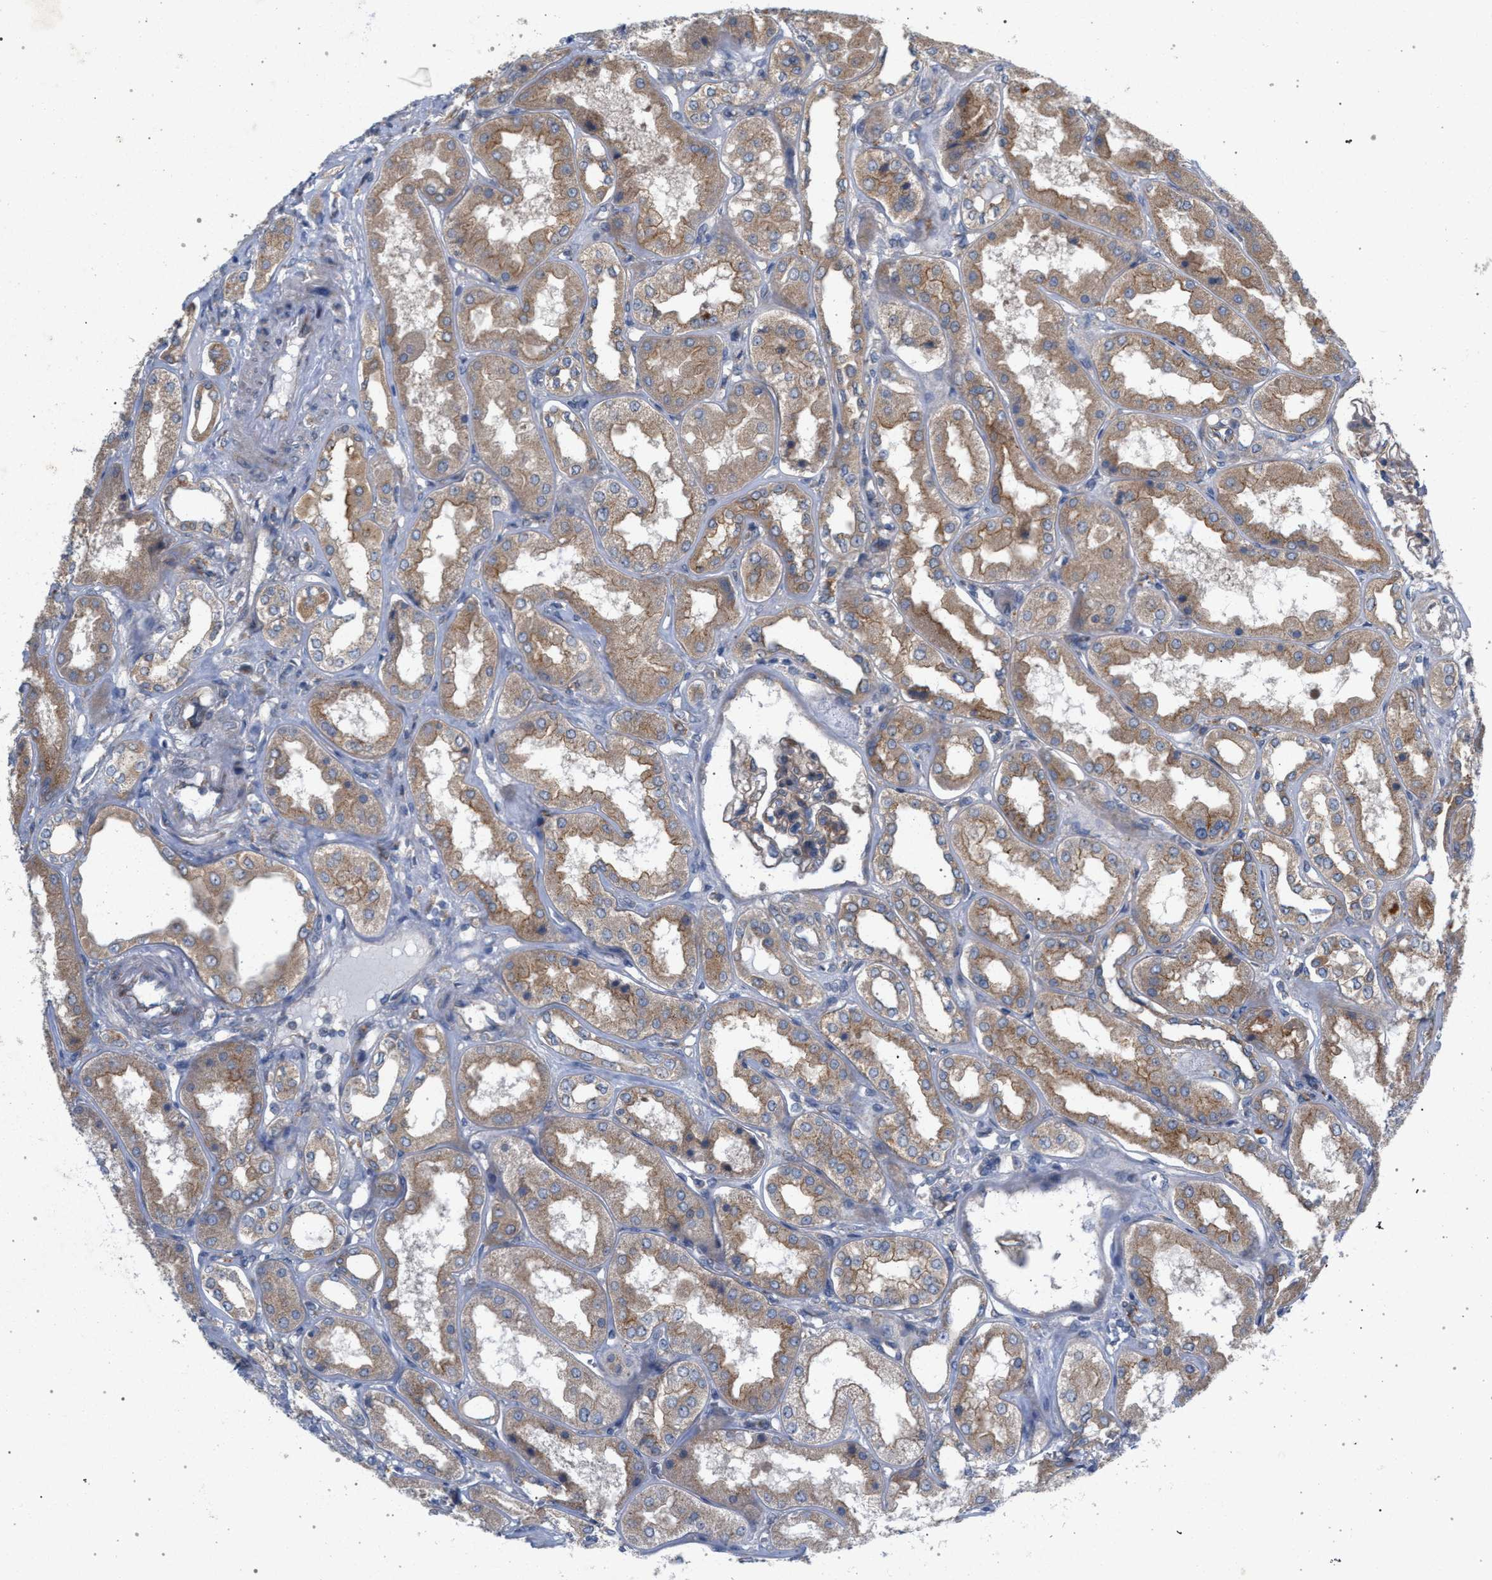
{"staining": {"intensity": "weak", "quantity": ">75%", "location": "cytoplasmic/membranous"}, "tissue": "kidney", "cell_type": "Cells in glomeruli", "image_type": "normal", "snomed": [{"axis": "morphology", "description": "Normal tissue, NOS"}, {"axis": "topography", "description": "Kidney"}], "caption": "Immunohistochemistry (IHC) photomicrograph of unremarkable human kidney stained for a protein (brown), which shows low levels of weak cytoplasmic/membranous staining in approximately >75% of cells in glomeruli.", "gene": "MAMDC2", "patient": {"sex": "female", "age": 56}}